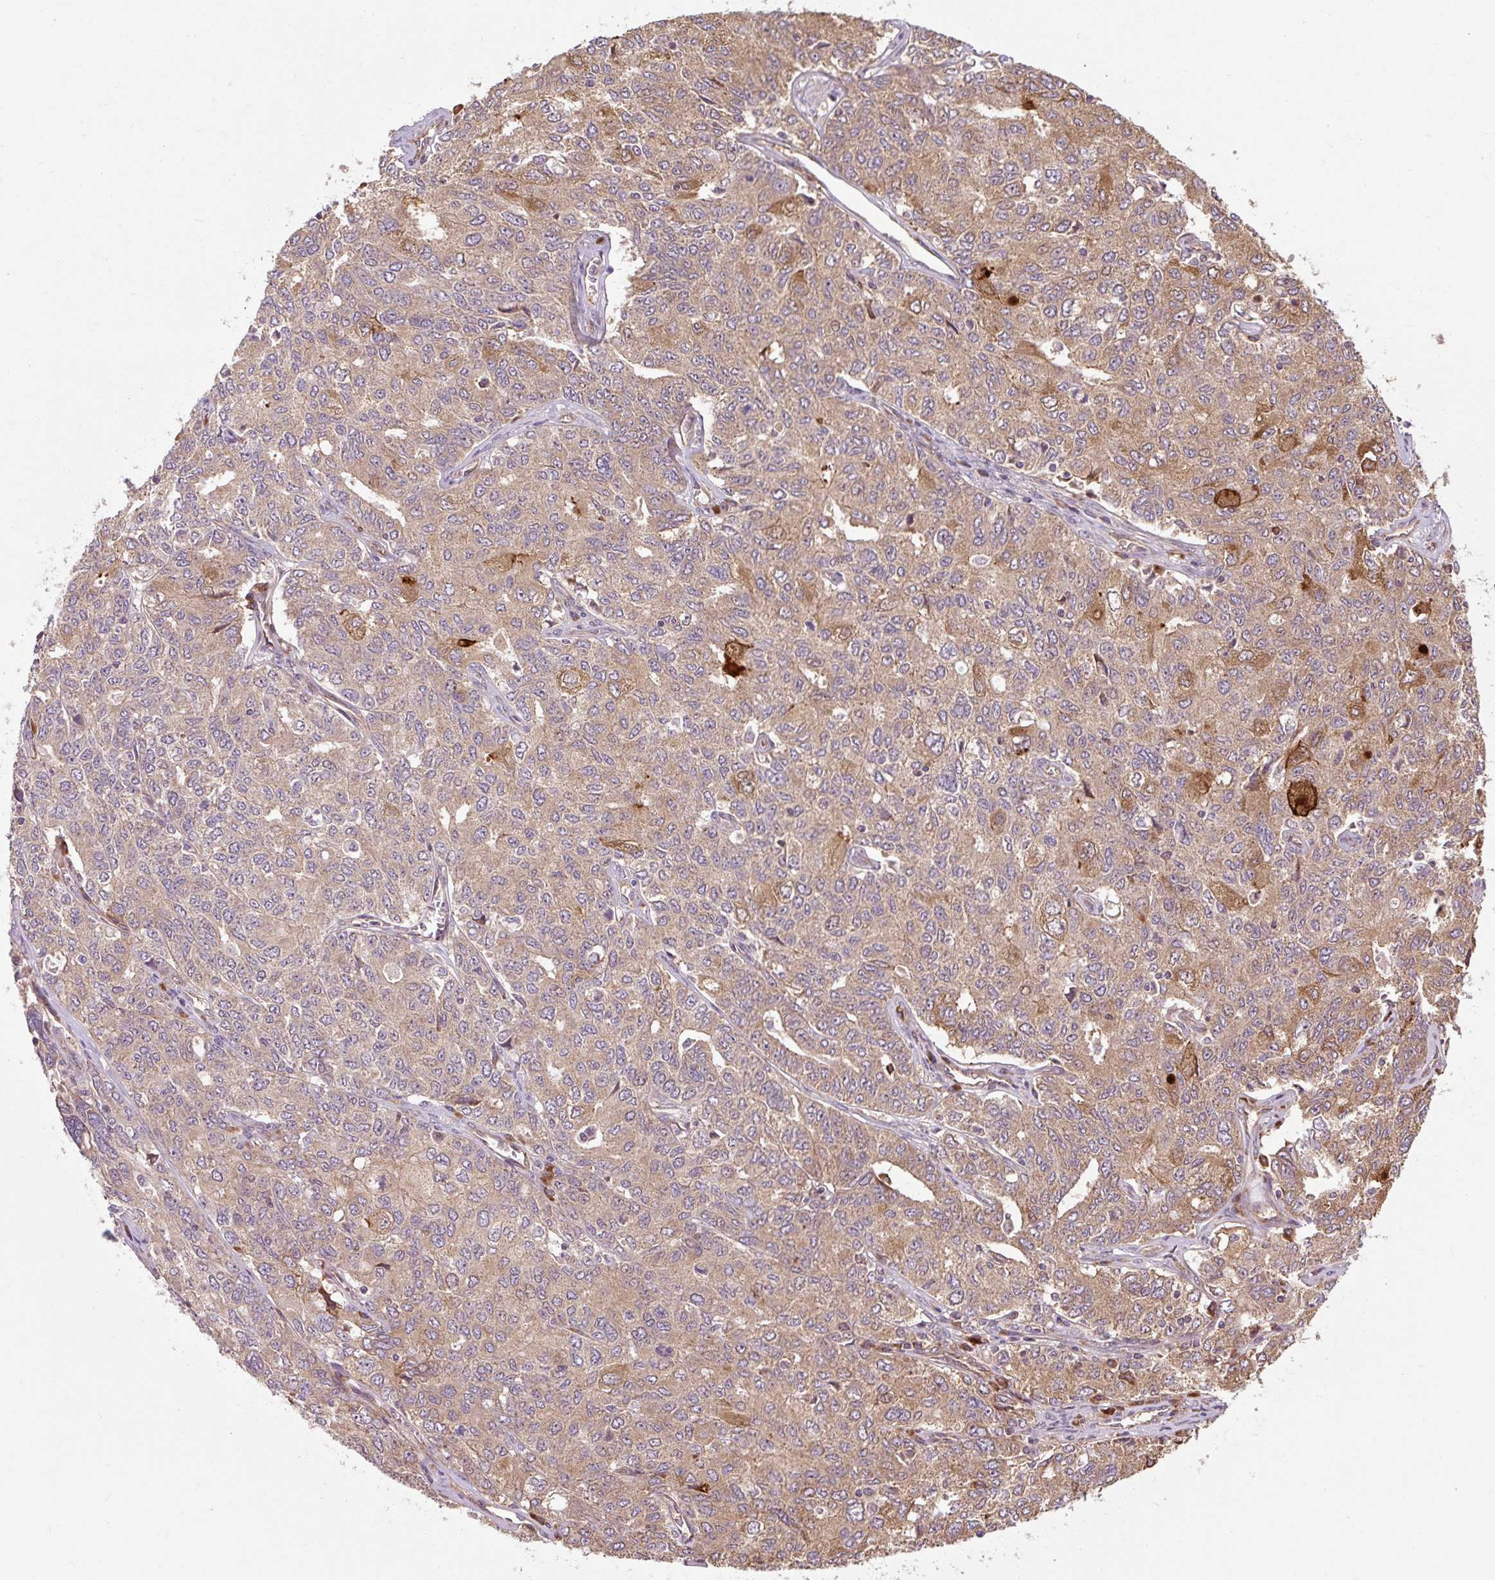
{"staining": {"intensity": "moderate", "quantity": ">75%", "location": "cytoplasmic/membranous"}, "tissue": "ovarian cancer", "cell_type": "Tumor cells", "image_type": "cancer", "snomed": [{"axis": "morphology", "description": "Carcinoma, endometroid"}, {"axis": "topography", "description": "Ovary"}], "caption": "Brown immunohistochemical staining in ovarian cancer (endometroid carcinoma) exhibits moderate cytoplasmic/membranous expression in approximately >75% of tumor cells.", "gene": "FLRT1", "patient": {"sex": "female", "age": 62}}